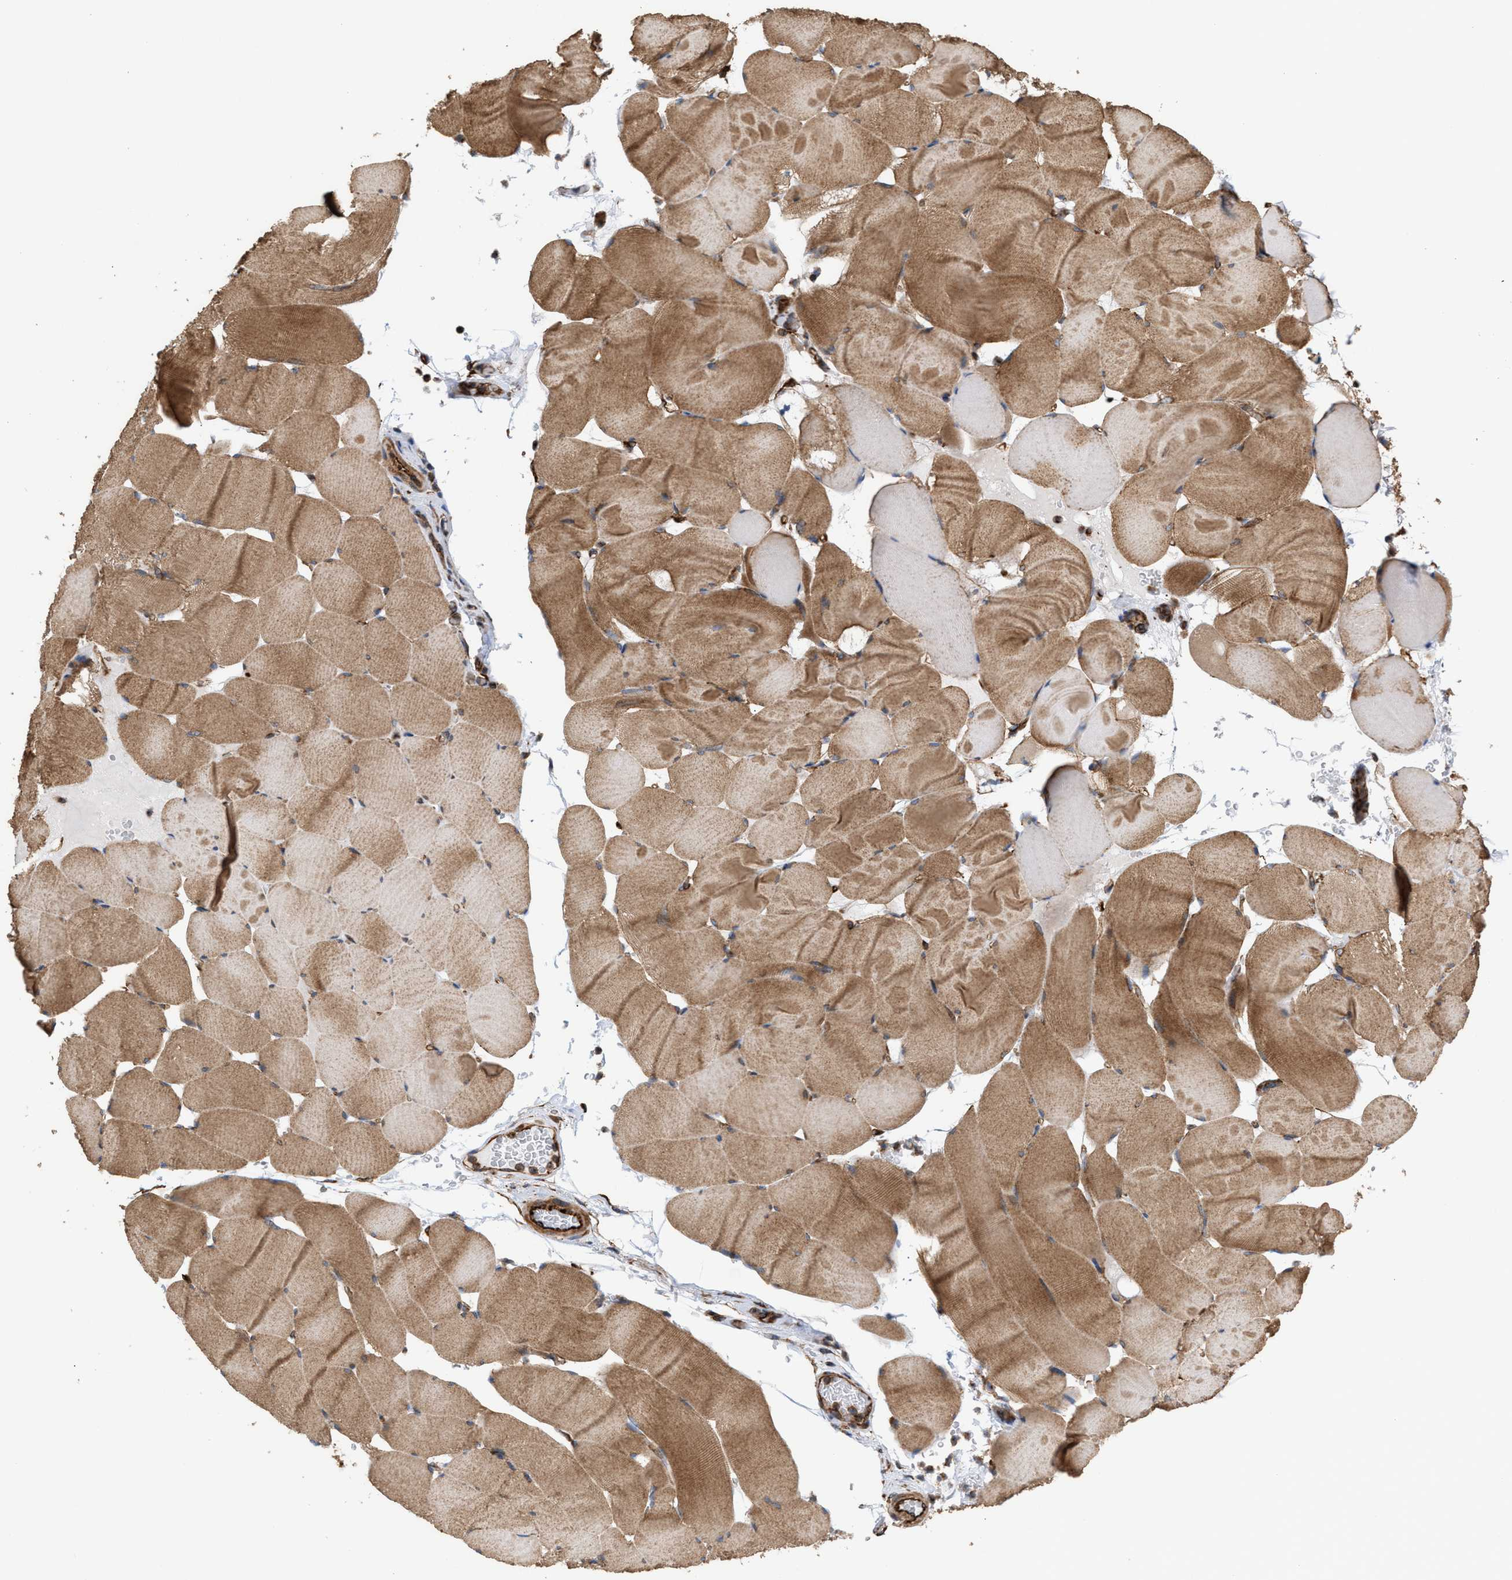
{"staining": {"intensity": "moderate", "quantity": ">75%", "location": "cytoplasmic/membranous"}, "tissue": "skeletal muscle", "cell_type": "Myocytes", "image_type": "normal", "snomed": [{"axis": "morphology", "description": "Normal tissue, NOS"}, {"axis": "topography", "description": "Skeletal muscle"}], "caption": "DAB (3,3'-diaminobenzidine) immunohistochemical staining of unremarkable skeletal muscle demonstrates moderate cytoplasmic/membranous protein staining in approximately >75% of myocytes.", "gene": "EPS15L1", "patient": {"sex": "male", "age": 62}}